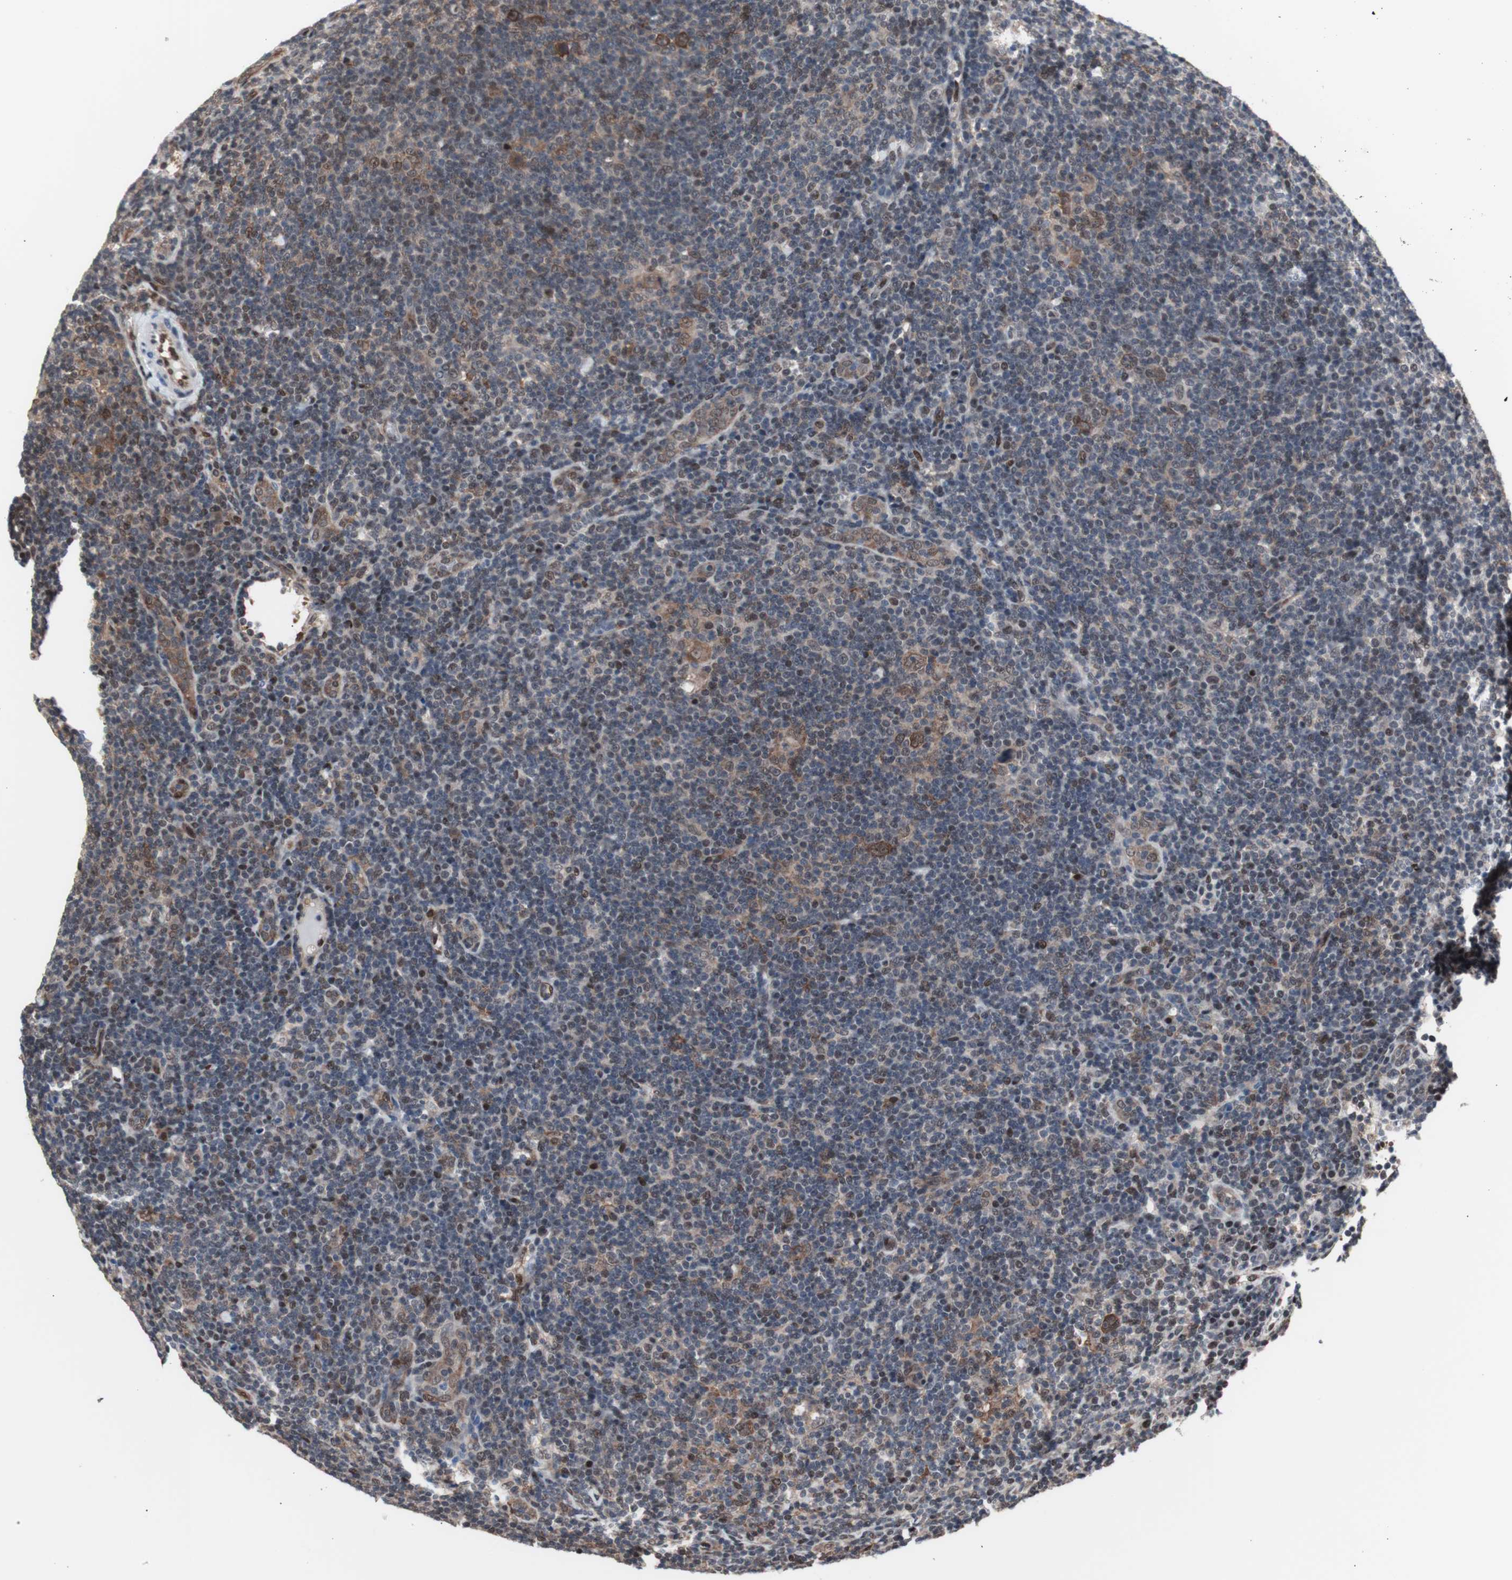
{"staining": {"intensity": "moderate", "quantity": "<25%", "location": "nuclear"}, "tissue": "lymphoma", "cell_type": "Tumor cells", "image_type": "cancer", "snomed": [{"axis": "morphology", "description": "Hodgkin's disease, NOS"}, {"axis": "topography", "description": "Lymph node"}], "caption": "High-power microscopy captured an immunohistochemistry (IHC) micrograph of lymphoma, revealing moderate nuclear positivity in about <25% of tumor cells.", "gene": "POGZ", "patient": {"sex": "female", "age": 57}}